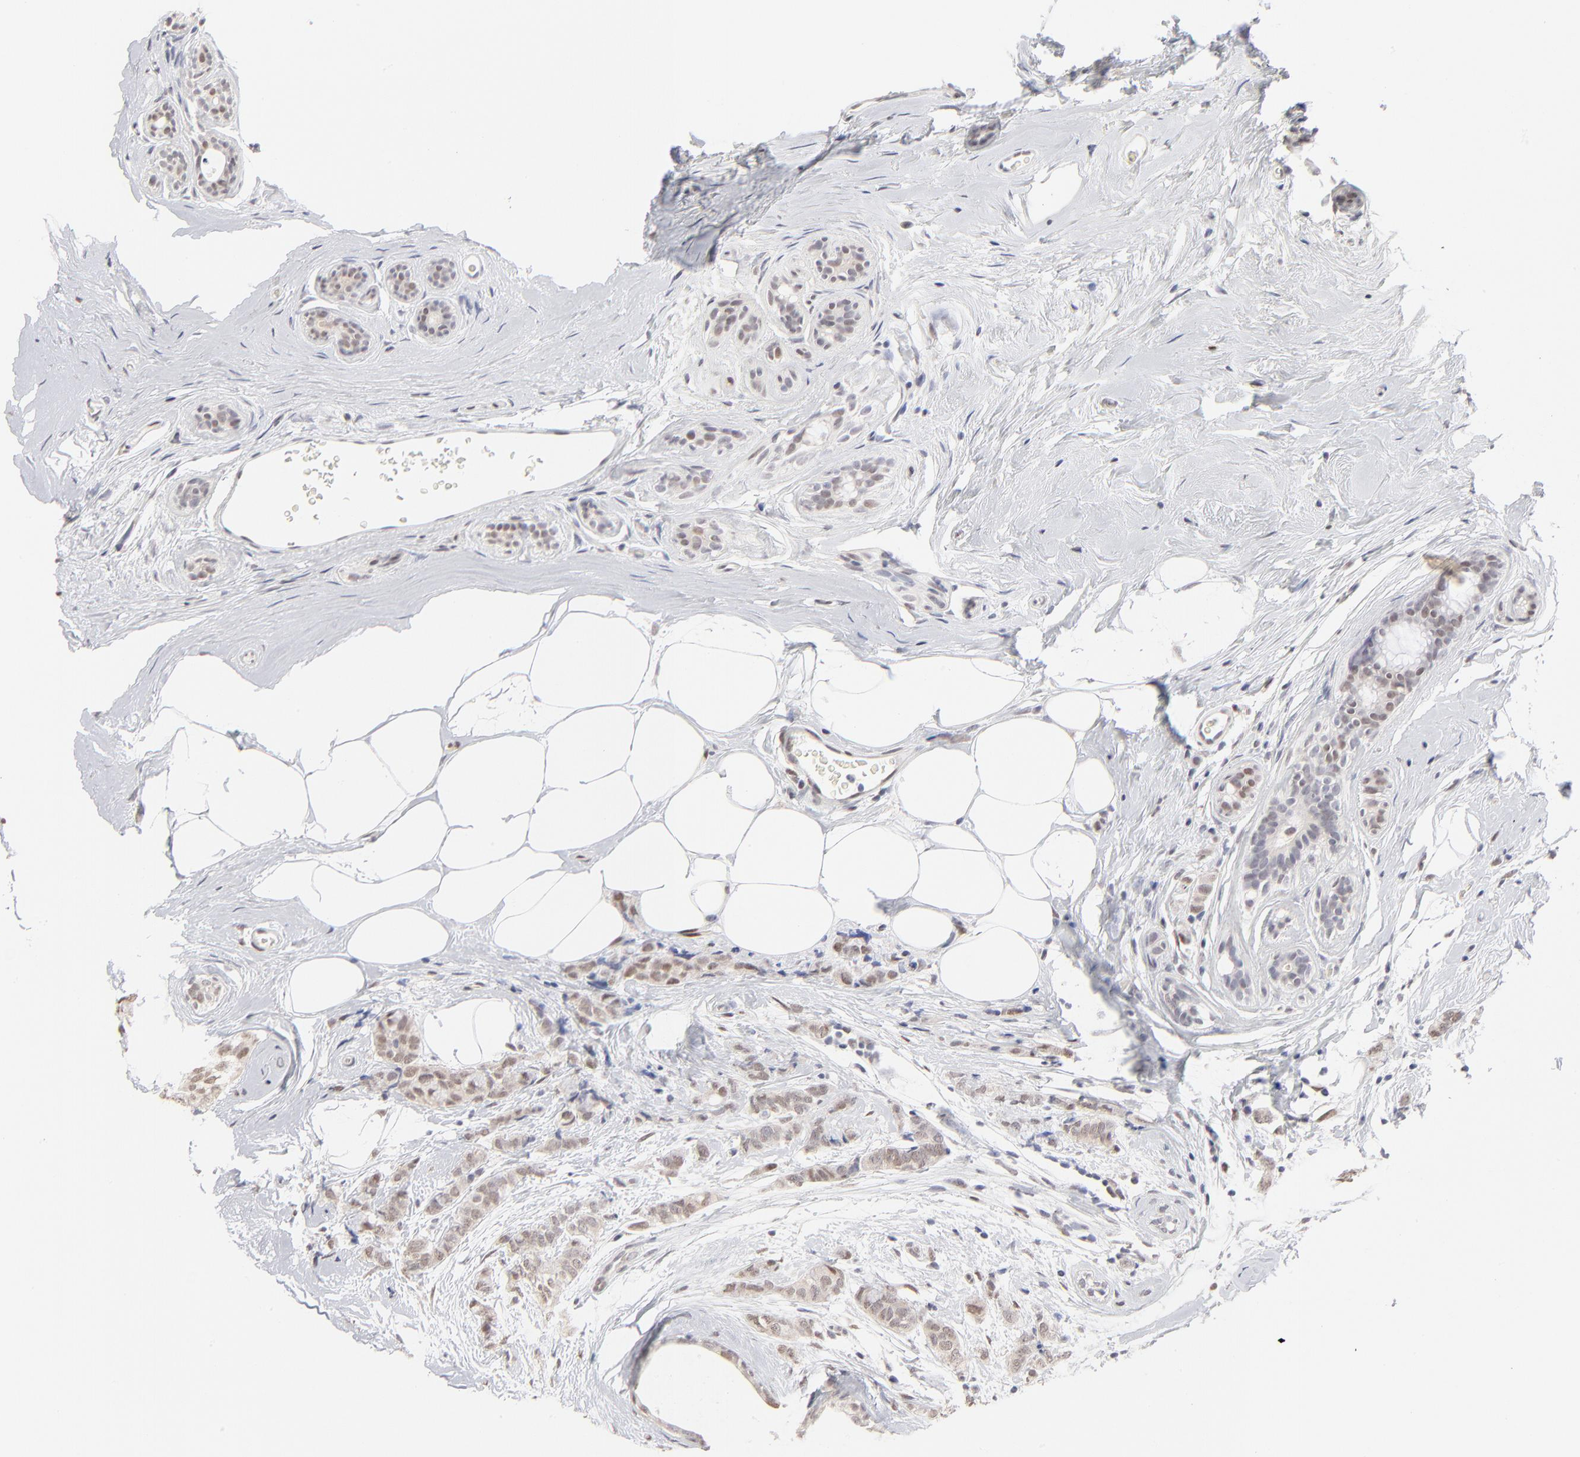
{"staining": {"intensity": "weak", "quantity": "25%-75%", "location": "nuclear"}, "tissue": "breast cancer", "cell_type": "Tumor cells", "image_type": "cancer", "snomed": [{"axis": "morphology", "description": "Lobular carcinoma"}, {"axis": "topography", "description": "Breast"}], "caption": "Immunohistochemistry (IHC) histopathology image of breast lobular carcinoma stained for a protein (brown), which reveals low levels of weak nuclear positivity in about 25%-75% of tumor cells.", "gene": "RBM3", "patient": {"sex": "female", "age": 60}}